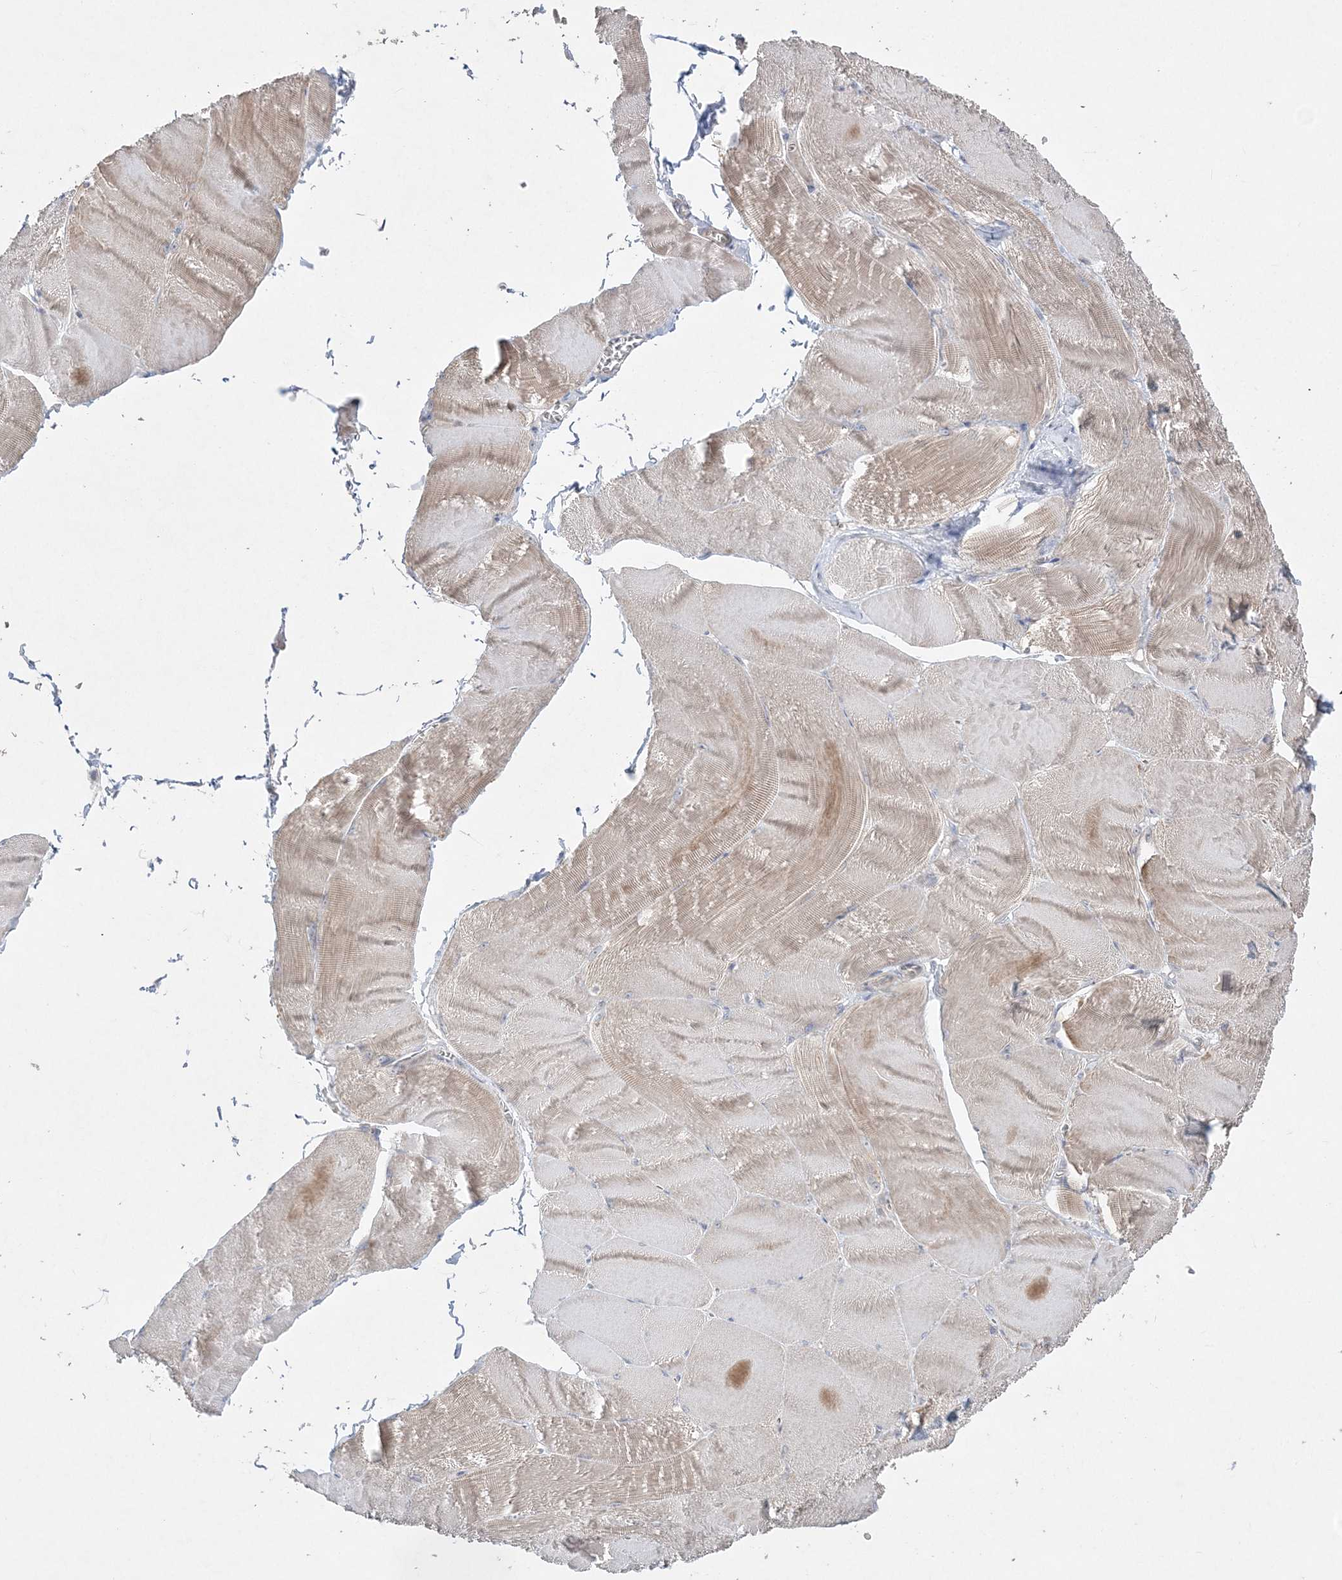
{"staining": {"intensity": "weak", "quantity": "25%-75%", "location": "cytoplasmic/membranous"}, "tissue": "skeletal muscle", "cell_type": "Myocytes", "image_type": "normal", "snomed": [{"axis": "morphology", "description": "Normal tissue, NOS"}, {"axis": "morphology", "description": "Basal cell carcinoma"}, {"axis": "topography", "description": "Skeletal muscle"}], "caption": "Immunohistochemistry (DAB) staining of unremarkable human skeletal muscle exhibits weak cytoplasmic/membranous protein staining in about 25%-75% of myocytes.", "gene": "SH3BP4", "patient": {"sex": "female", "age": 64}}